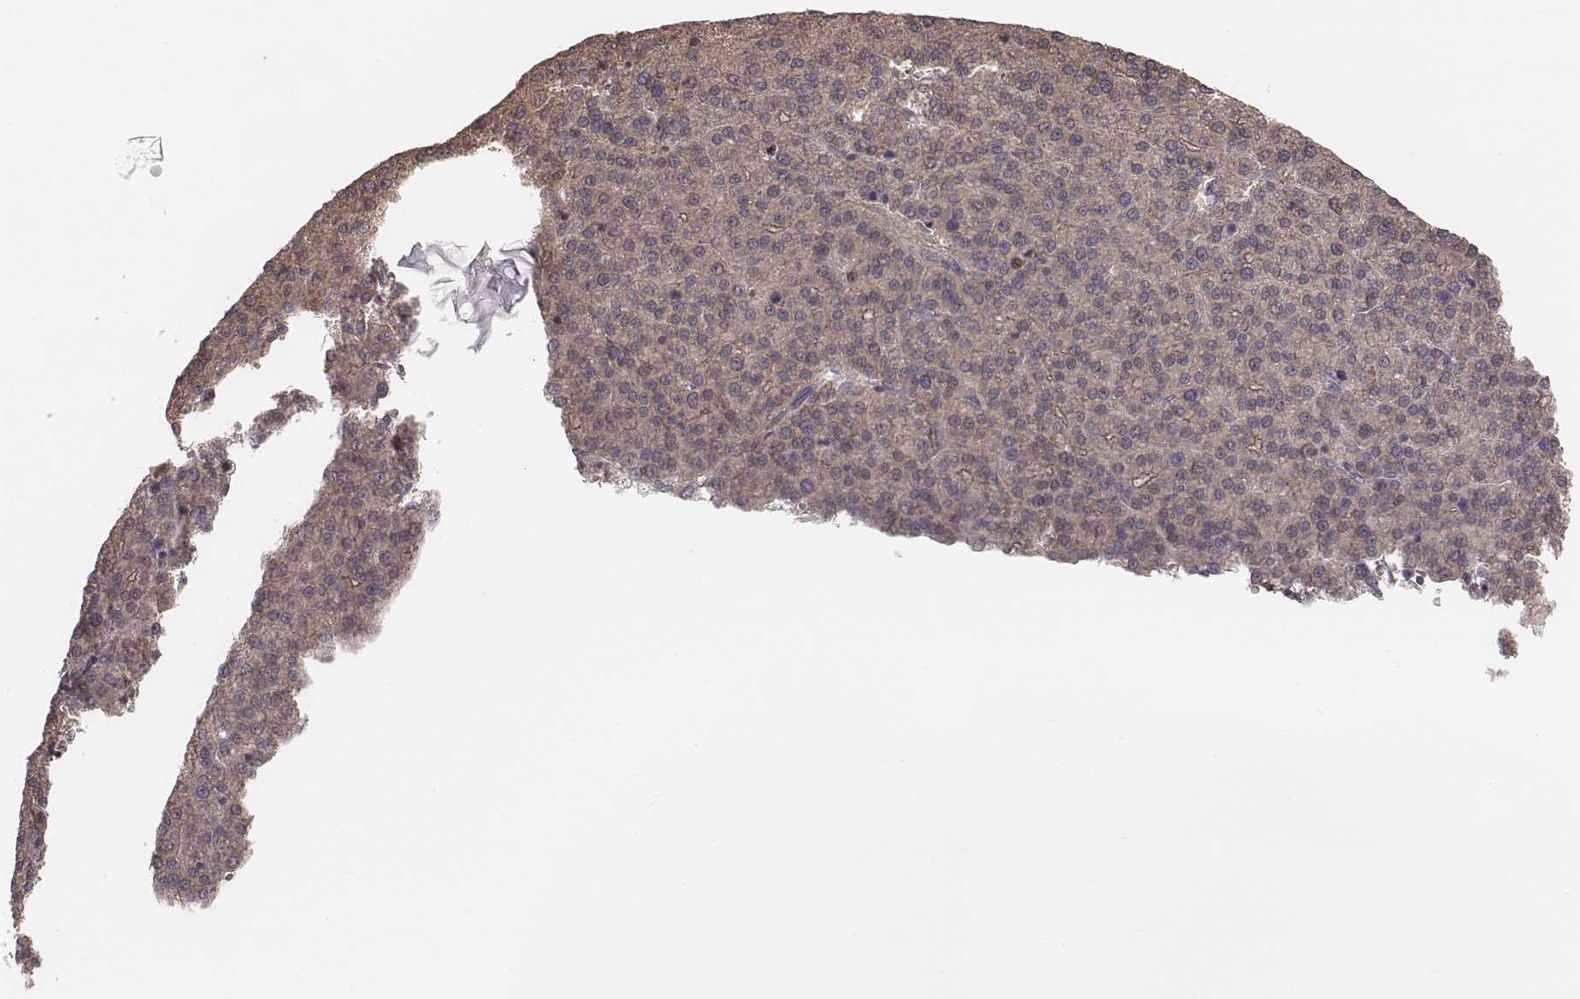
{"staining": {"intensity": "weak", "quantity": ">75%", "location": "cytoplasmic/membranous"}, "tissue": "liver cancer", "cell_type": "Tumor cells", "image_type": "cancer", "snomed": [{"axis": "morphology", "description": "Carcinoma, Hepatocellular, NOS"}, {"axis": "topography", "description": "Liver"}], "caption": "Human liver cancer (hepatocellular carcinoma) stained with a brown dye exhibits weak cytoplasmic/membranous positive positivity in approximately >75% of tumor cells.", "gene": "TDRD5", "patient": {"sex": "female", "age": 58}}